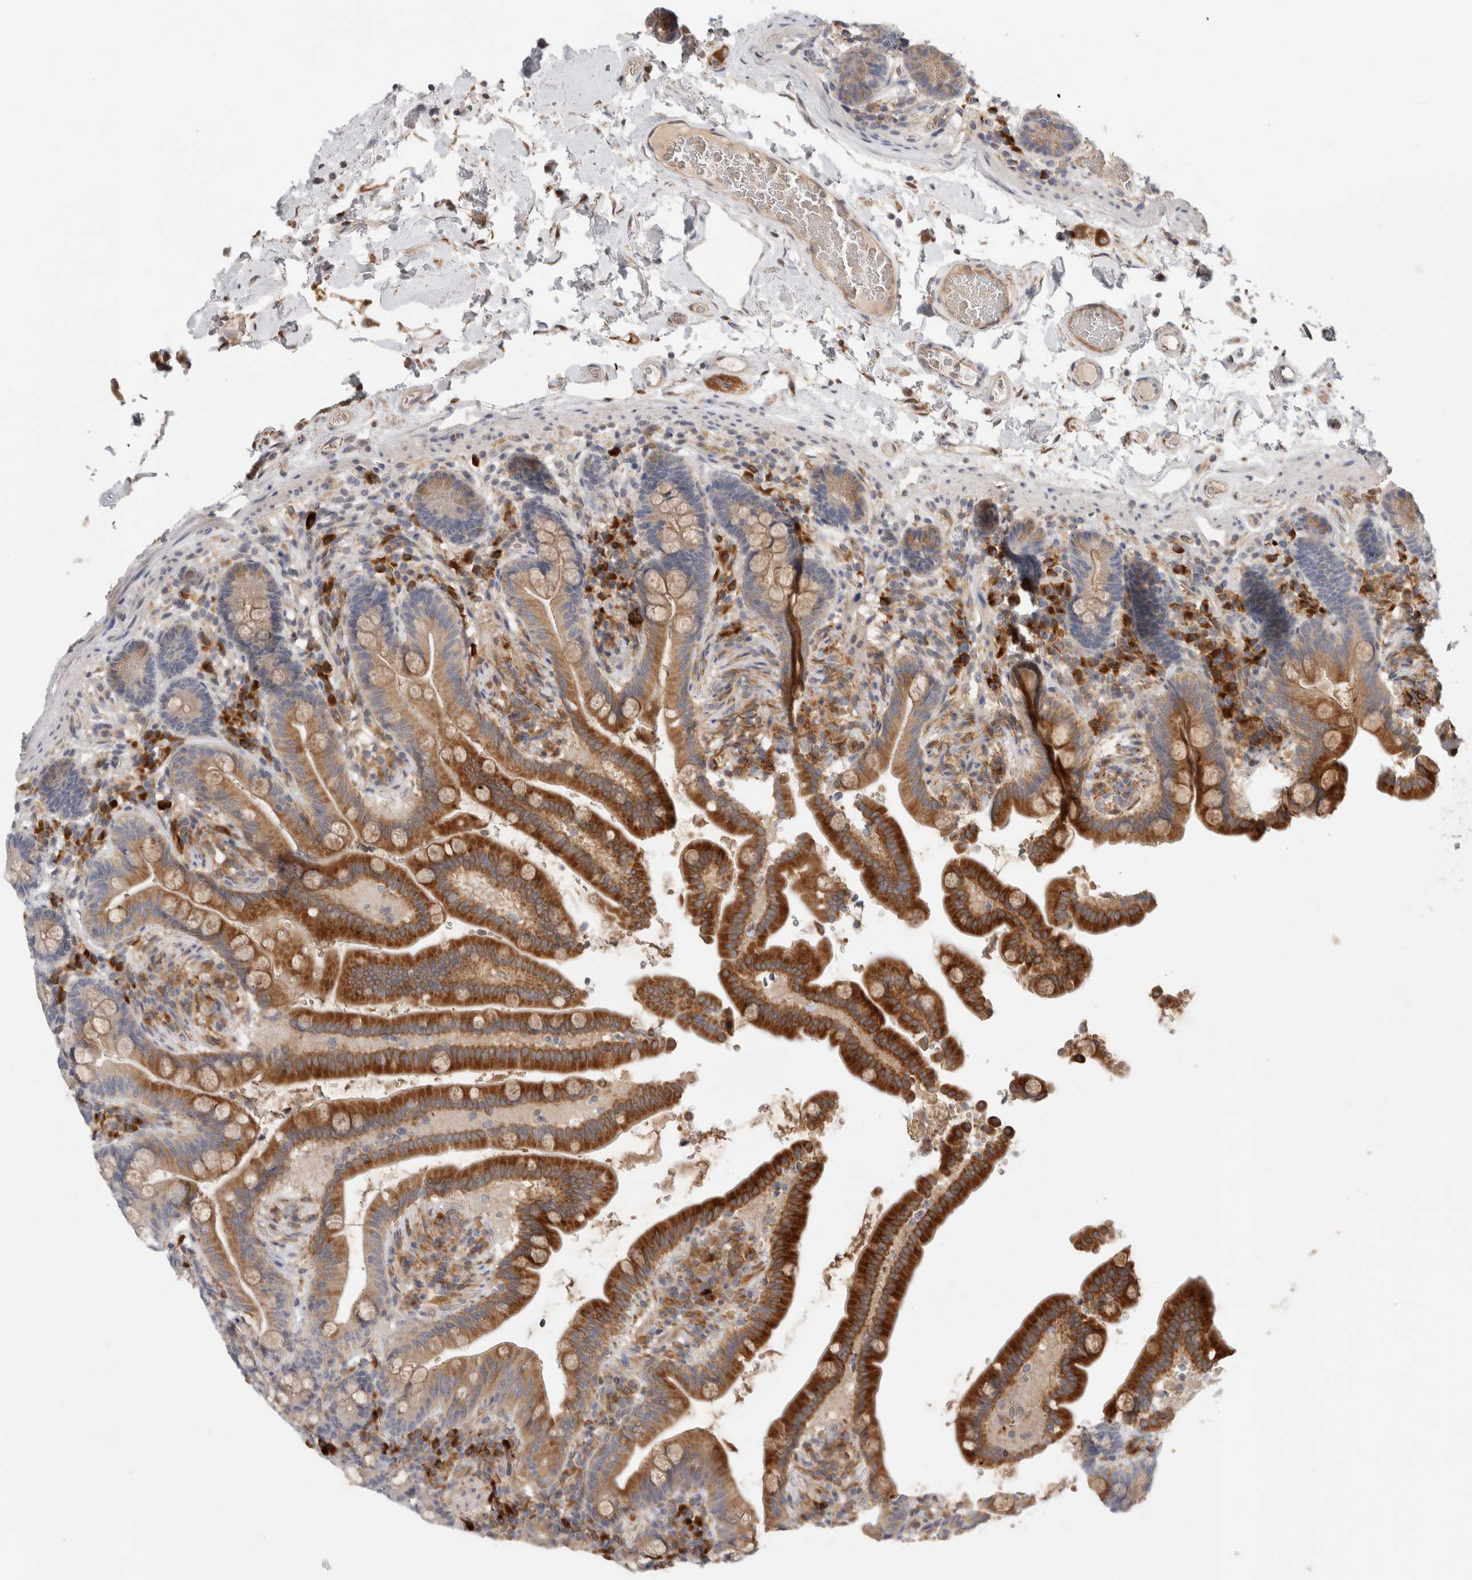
{"staining": {"intensity": "weak", "quantity": ">75%", "location": "cytoplasmic/membranous"}, "tissue": "colon", "cell_type": "Endothelial cells", "image_type": "normal", "snomed": [{"axis": "morphology", "description": "Normal tissue, NOS"}, {"axis": "topography", "description": "Smooth muscle"}, {"axis": "topography", "description": "Colon"}], "caption": "Colon stained for a protein (brown) reveals weak cytoplasmic/membranous positive expression in approximately >75% of endothelial cells.", "gene": "APOL2", "patient": {"sex": "male", "age": 73}}